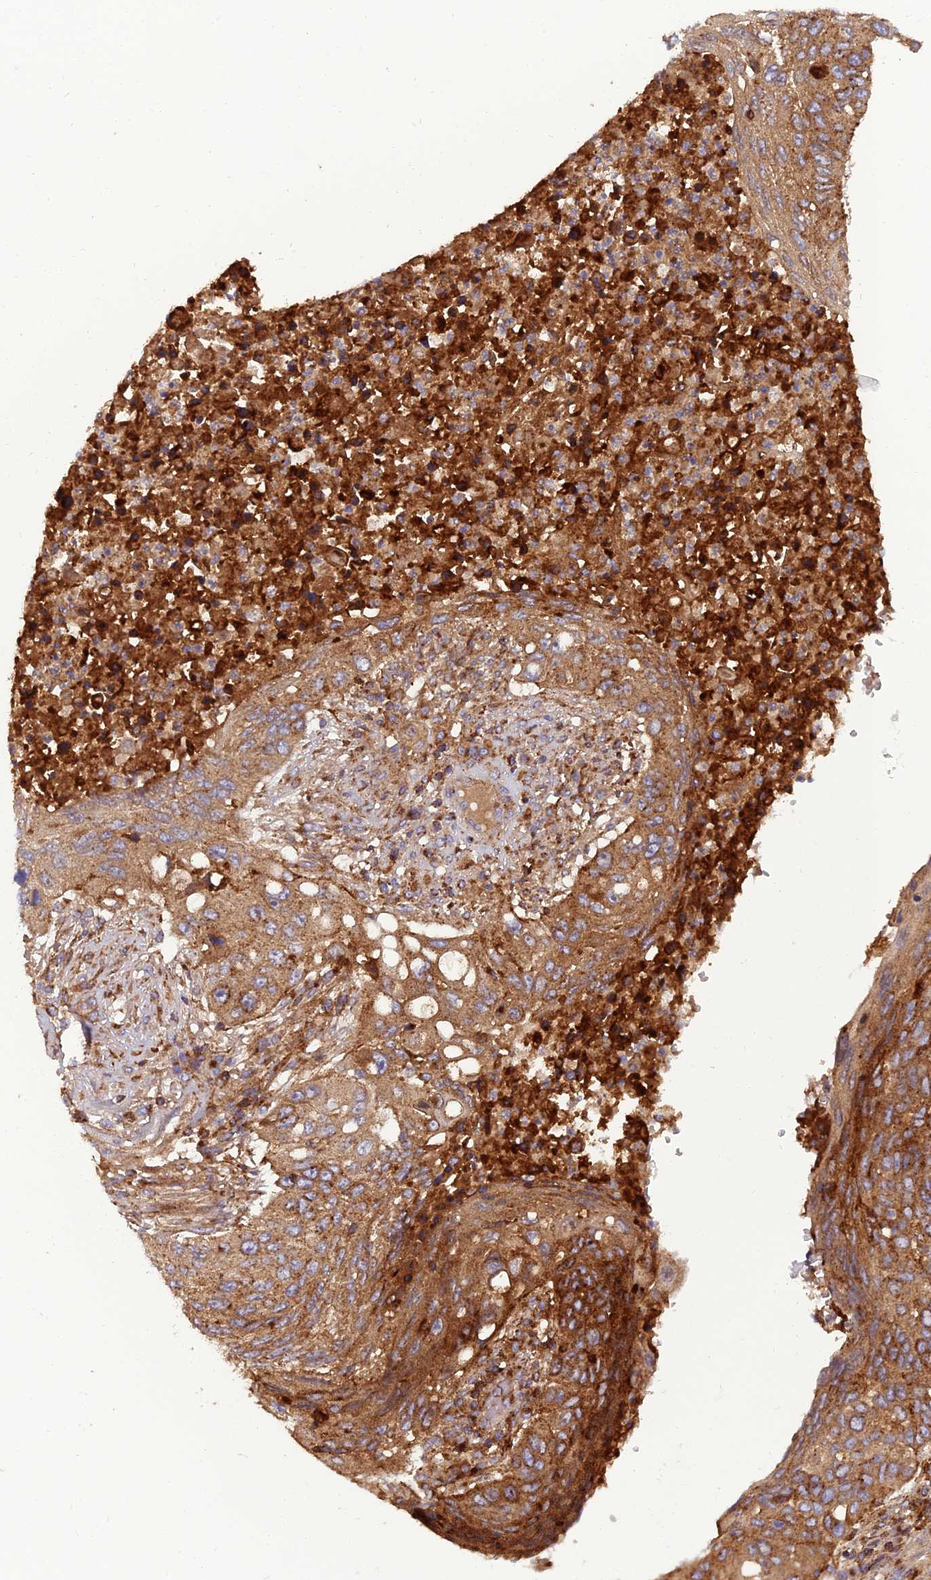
{"staining": {"intensity": "moderate", "quantity": ">75%", "location": "cytoplasmic/membranous"}, "tissue": "lung cancer", "cell_type": "Tumor cells", "image_type": "cancer", "snomed": [{"axis": "morphology", "description": "Squamous cell carcinoma, NOS"}, {"axis": "topography", "description": "Lung"}], "caption": "Lung squamous cell carcinoma was stained to show a protein in brown. There is medium levels of moderate cytoplasmic/membranous staining in approximately >75% of tumor cells.", "gene": "LNPEP", "patient": {"sex": "female", "age": 63}}